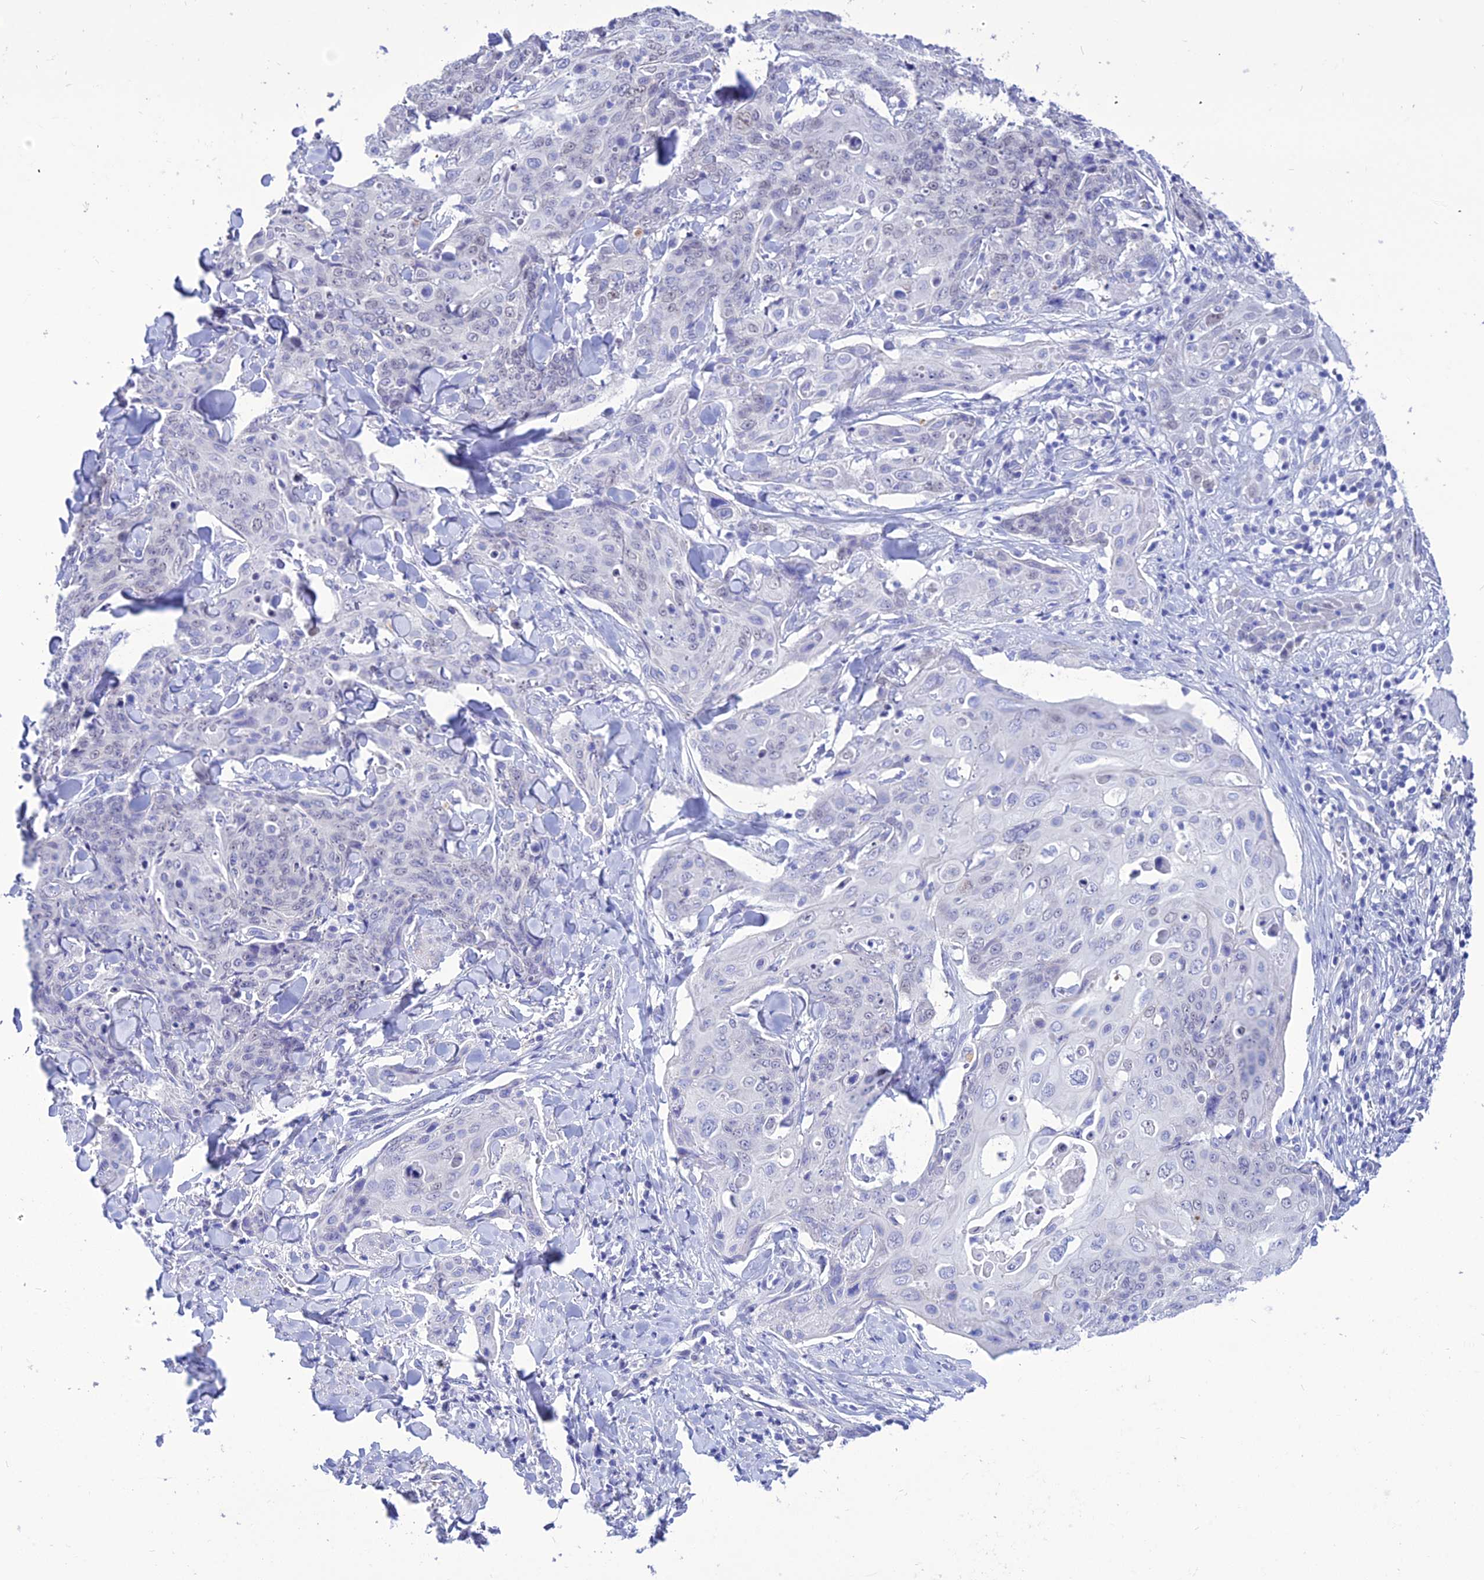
{"staining": {"intensity": "negative", "quantity": "none", "location": "none"}, "tissue": "skin cancer", "cell_type": "Tumor cells", "image_type": "cancer", "snomed": [{"axis": "morphology", "description": "Squamous cell carcinoma, NOS"}, {"axis": "topography", "description": "Skin"}, {"axis": "topography", "description": "Vulva"}], "caption": "DAB immunohistochemical staining of human skin cancer (squamous cell carcinoma) shows no significant positivity in tumor cells.", "gene": "DEFB107A", "patient": {"sex": "female", "age": 85}}